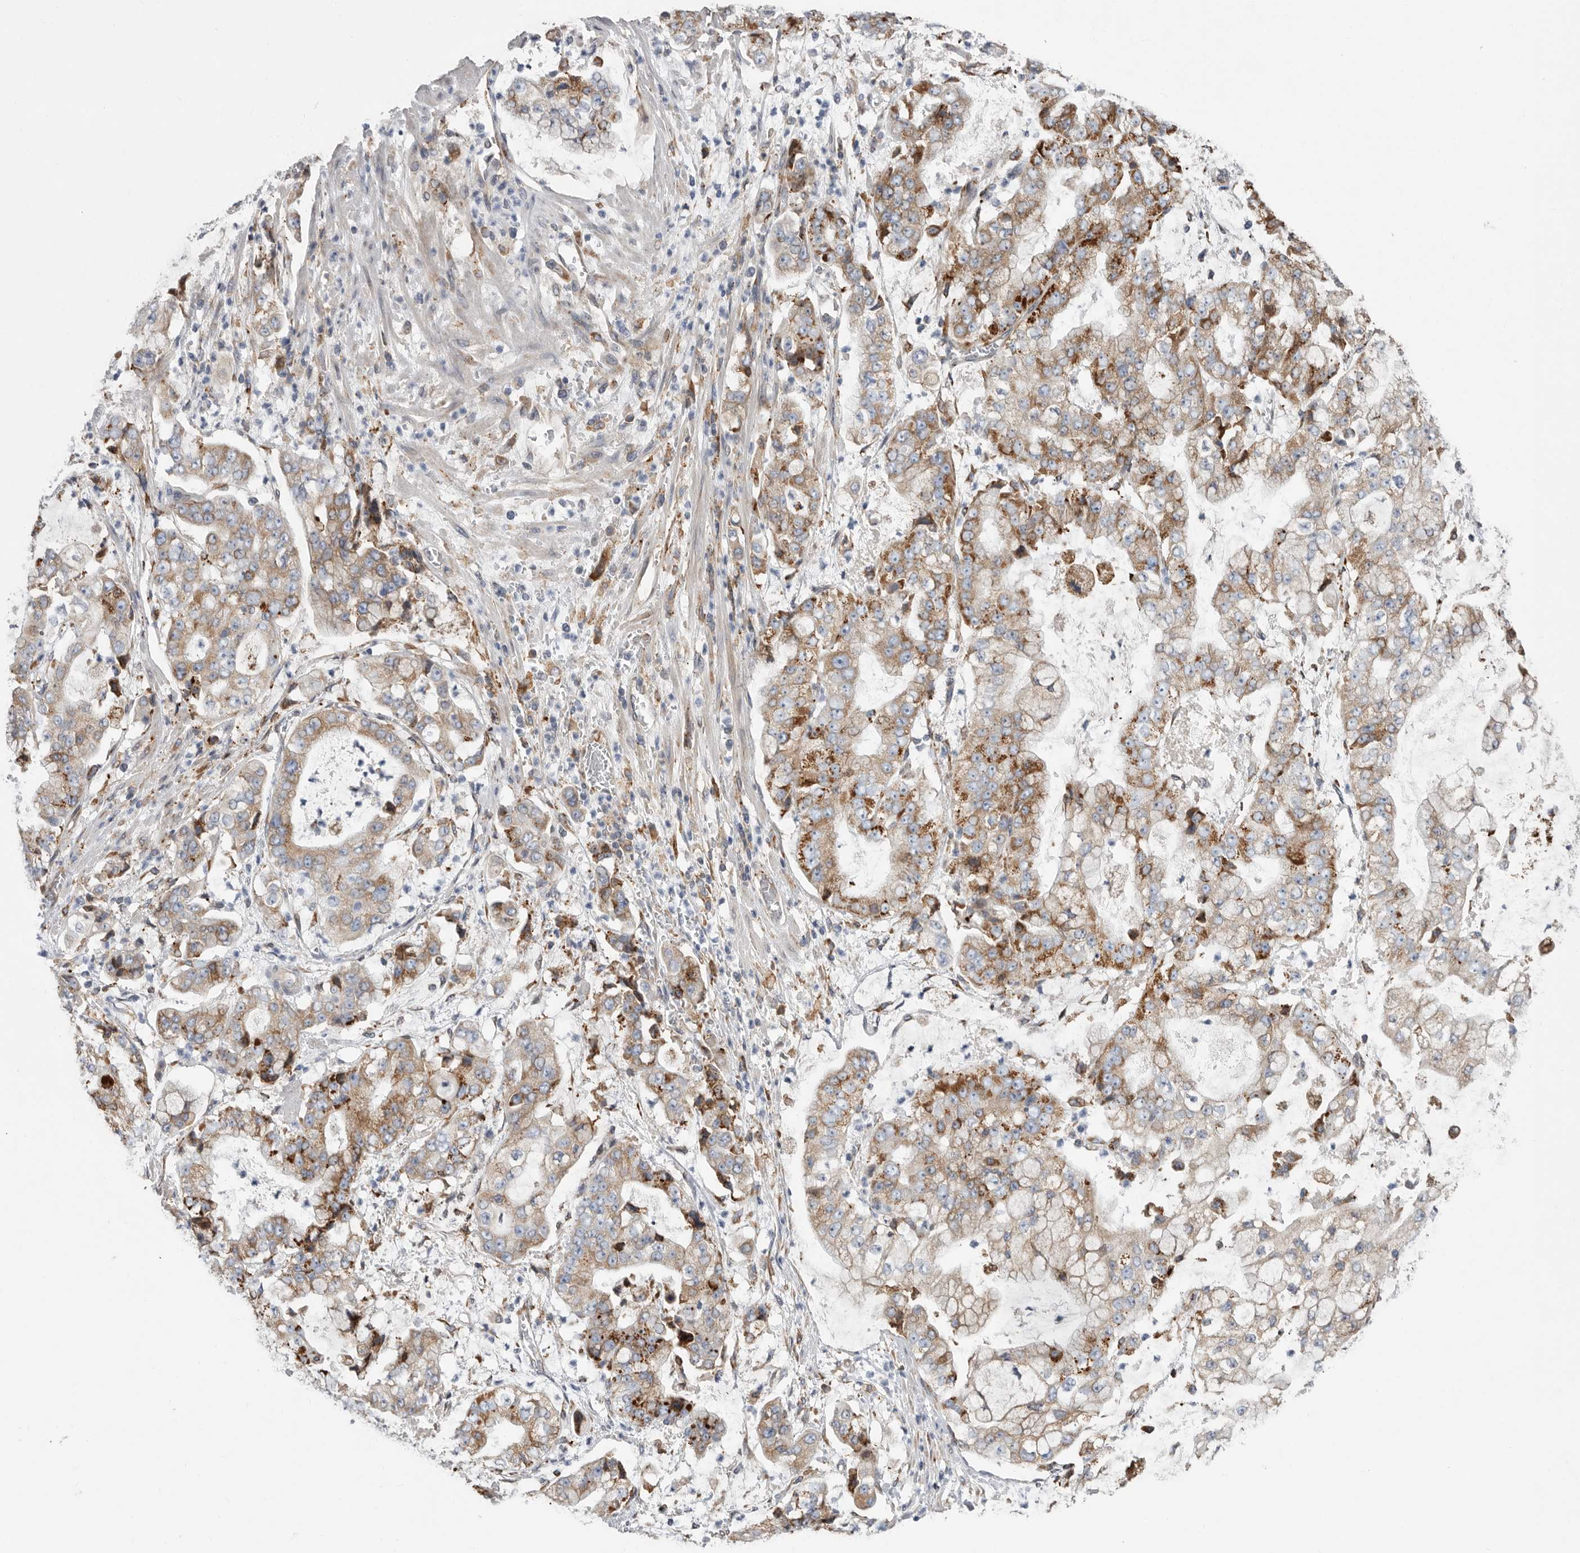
{"staining": {"intensity": "moderate", "quantity": ">75%", "location": "cytoplasmic/membranous"}, "tissue": "stomach cancer", "cell_type": "Tumor cells", "image_type": "cancer", "snomed": [{"axis": "morphology", "description": "Adenocarcinoma, NOS"}, {"axis": "topography", "description": "Stomach"}], "caption": "Immunohistochemistry (IHC) image of adenocarcinoma (stomach) stained for a protein (brown), which reveals medium levels of moderate cytoplasmic/membranous staining in approximately >75% of tumor cells.", "gene": "GANAB", "patient": {"sex": "male", "age": 76}}